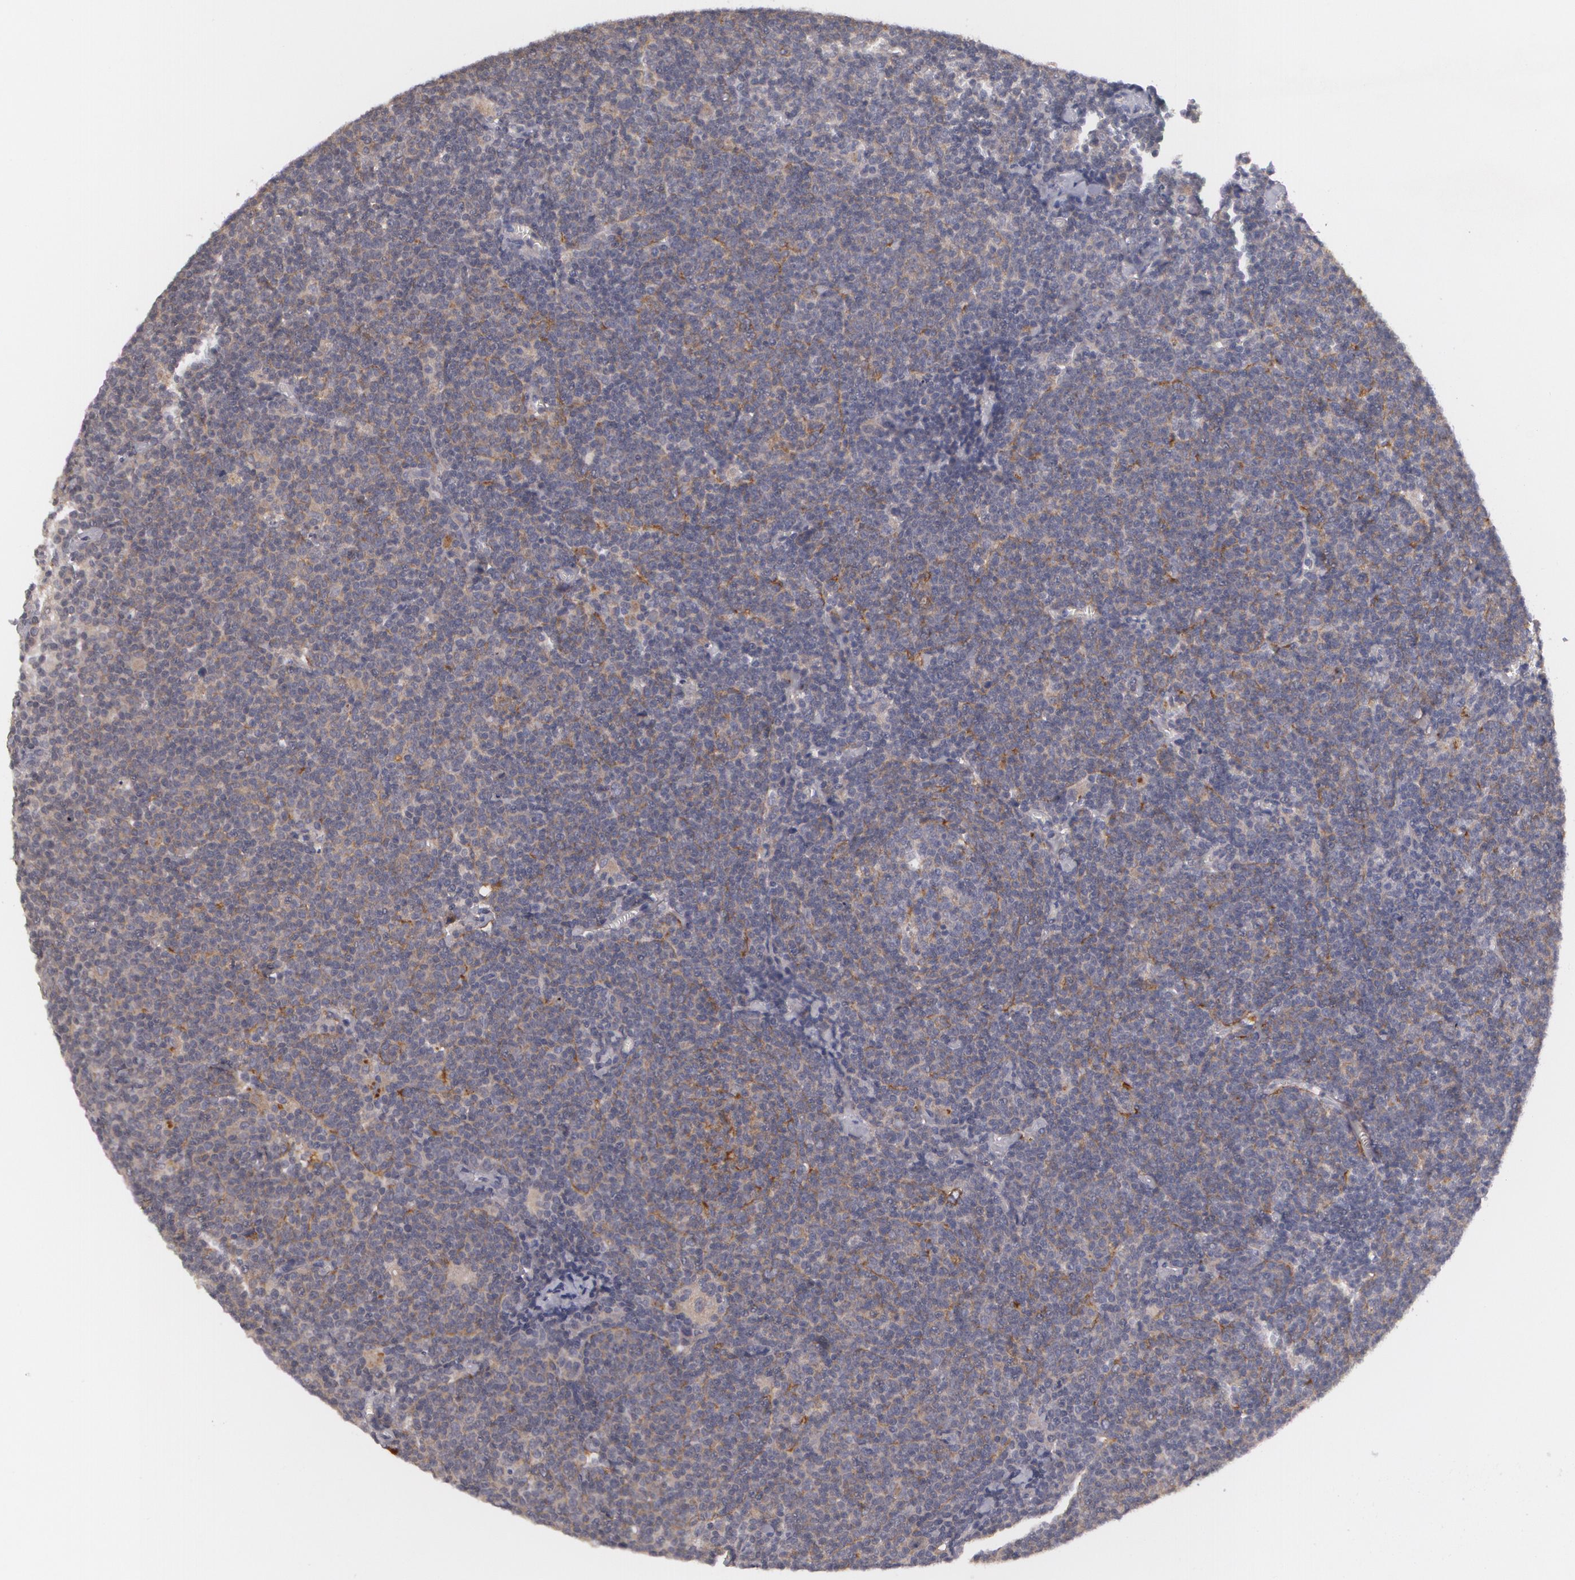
{"staining": {"intensity": "weak", "quantity": ">75%", "location": "cytoplasmic/membranous"}, "tissue": "lymphoma", "cell_type": "Tumor cells", "image_type": "cancer", "snomed": [{"axis": "morphology", "description": "Malignant lymphoma, non-Hodgkin's type, Low grade"}, {"axis": "topography", "description": "Lymph node"}], "caption": "Protein expression analysis of low-grade malignant lymphoma, non-Hodgkin's type shows weak cytoplasmic/membranous positivity in about >75% of tumor cells.", "gene": "CASK", "patient": {"sex": "male", "age": 65}}